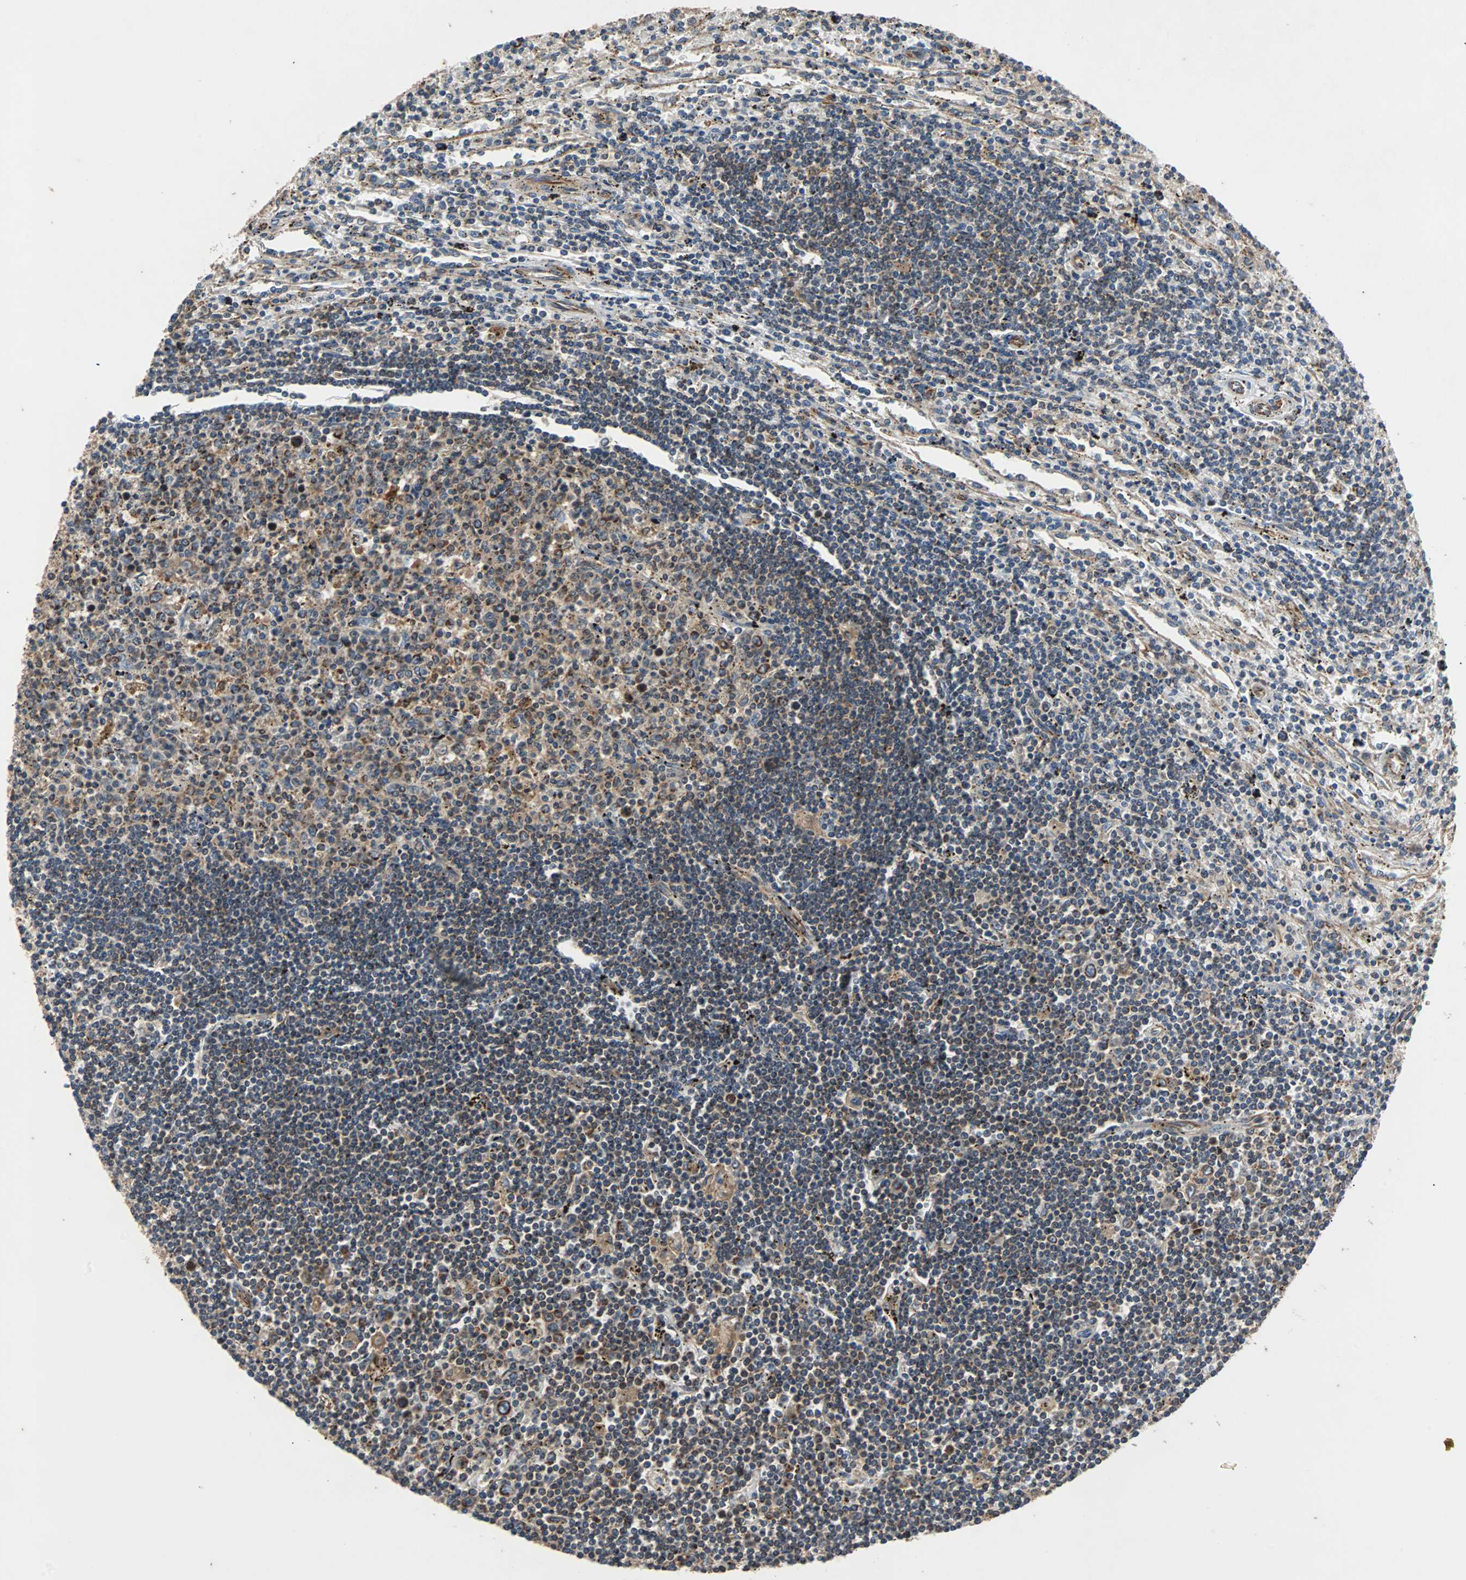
{"staining": {"intensity": "weak", "quantity": "25%-75%", "location": "cytoplasmic/membranous"}, "tissue": "lymphoma", "cell_type": "Tumor cells", "image_type": "cancer", "snomed": [{"axis": "morphology", "description": "Malignant lymphoma, non-Hodgkin's type, Low grade"}, {"axis": "topography", "description": "Spleen"}], "caption": "Lymphoma was stained to show a protein in brown. There is low levels of weak cytoplasmic/membranous staining in about 25%-75% of tumor cells.", "gene": "ACTR3", "patient": {"sex": "male", "age": 76}}